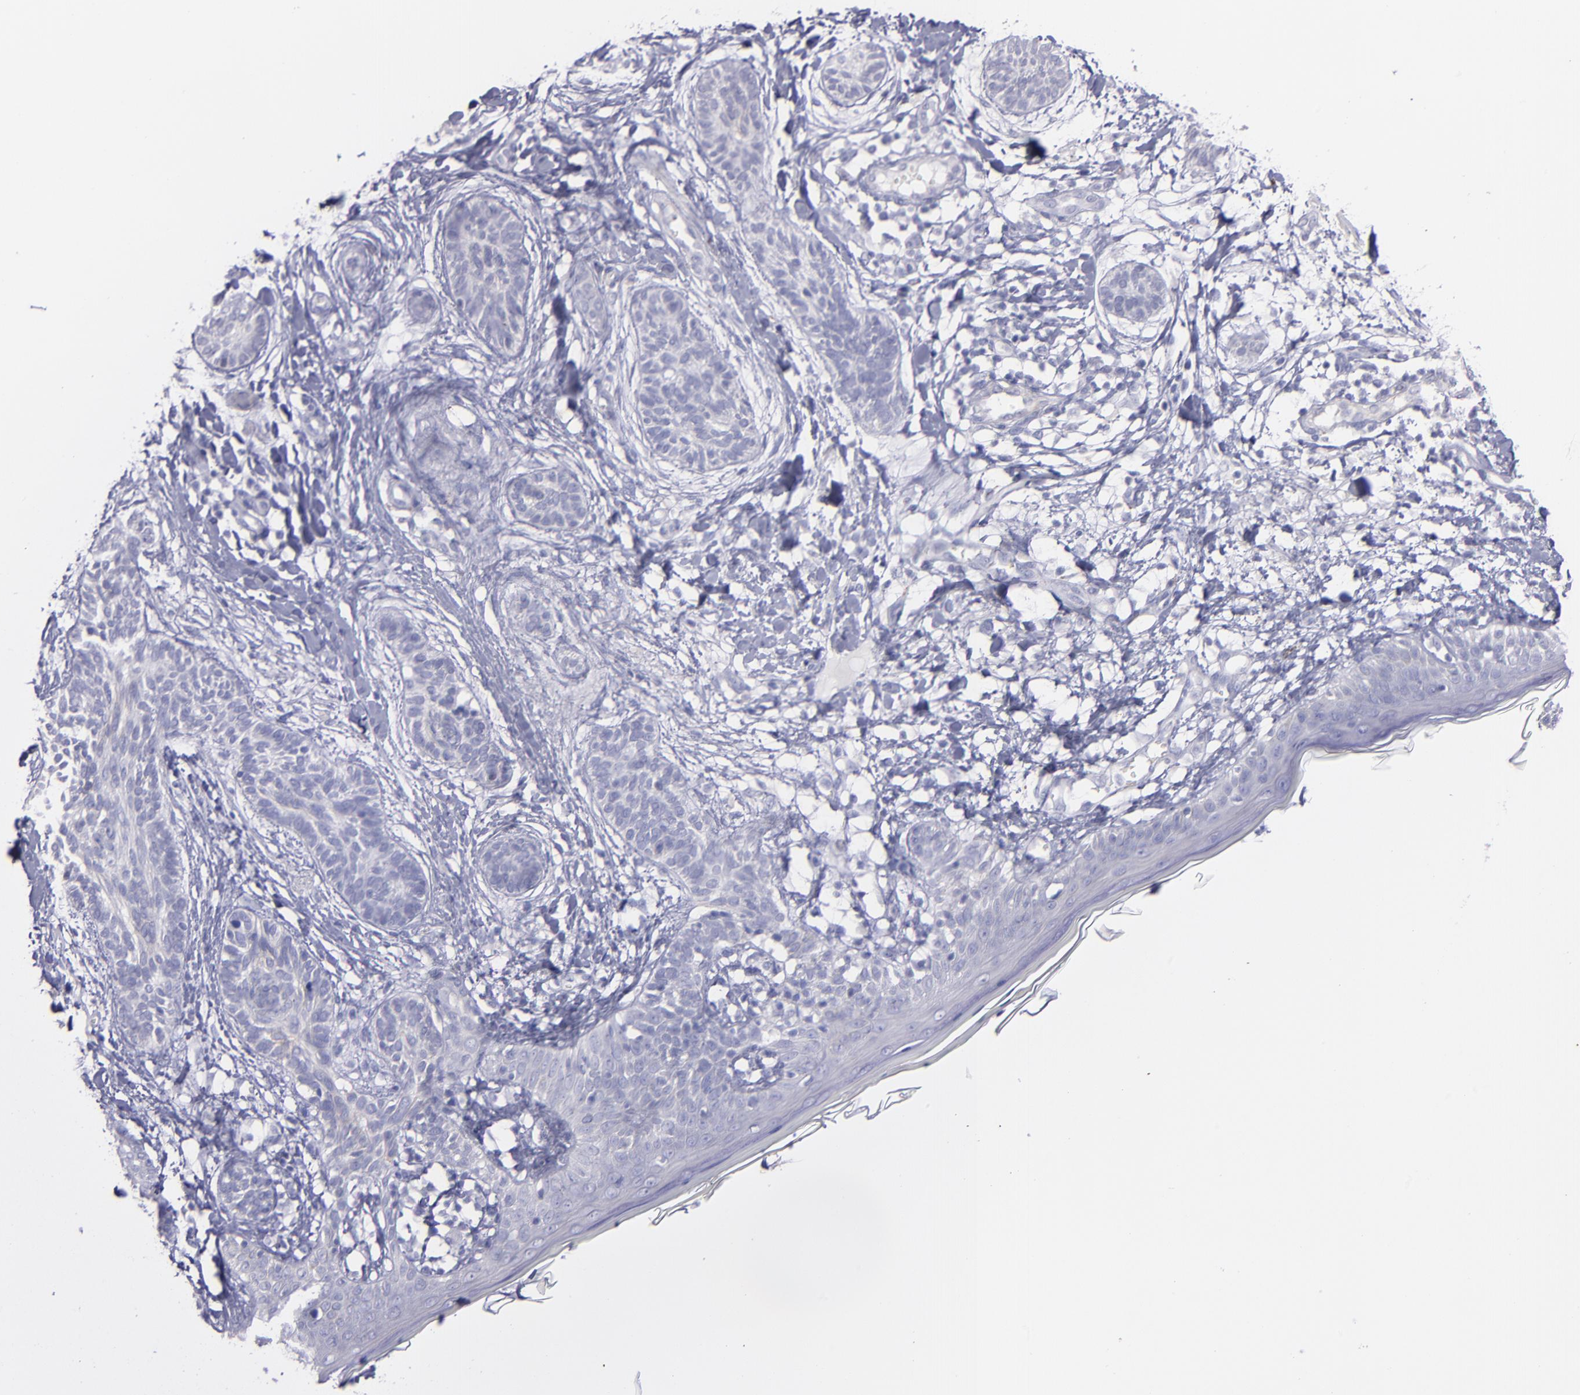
{"staining": {"intensity": "negative", "quantity": "none", "location": "none"}, "tissue": "skin cancer", "cell_type": "Tumor cells", "image_type": "cancer", "snomed": [{"axis": "morphology", "description": "Normal tissue, NOS"}, {"axis": "morphology", "description": "Basal cell carcinoma"}, {"axis": "topography", "description": "Skin"}], "caption": "Immunohistochemical staining of human basal cell carcinoma (skin) displays no significant staining in tumor cells.", "gene": "SNAP25", "patient": {"sex": "male", "age": 63}}